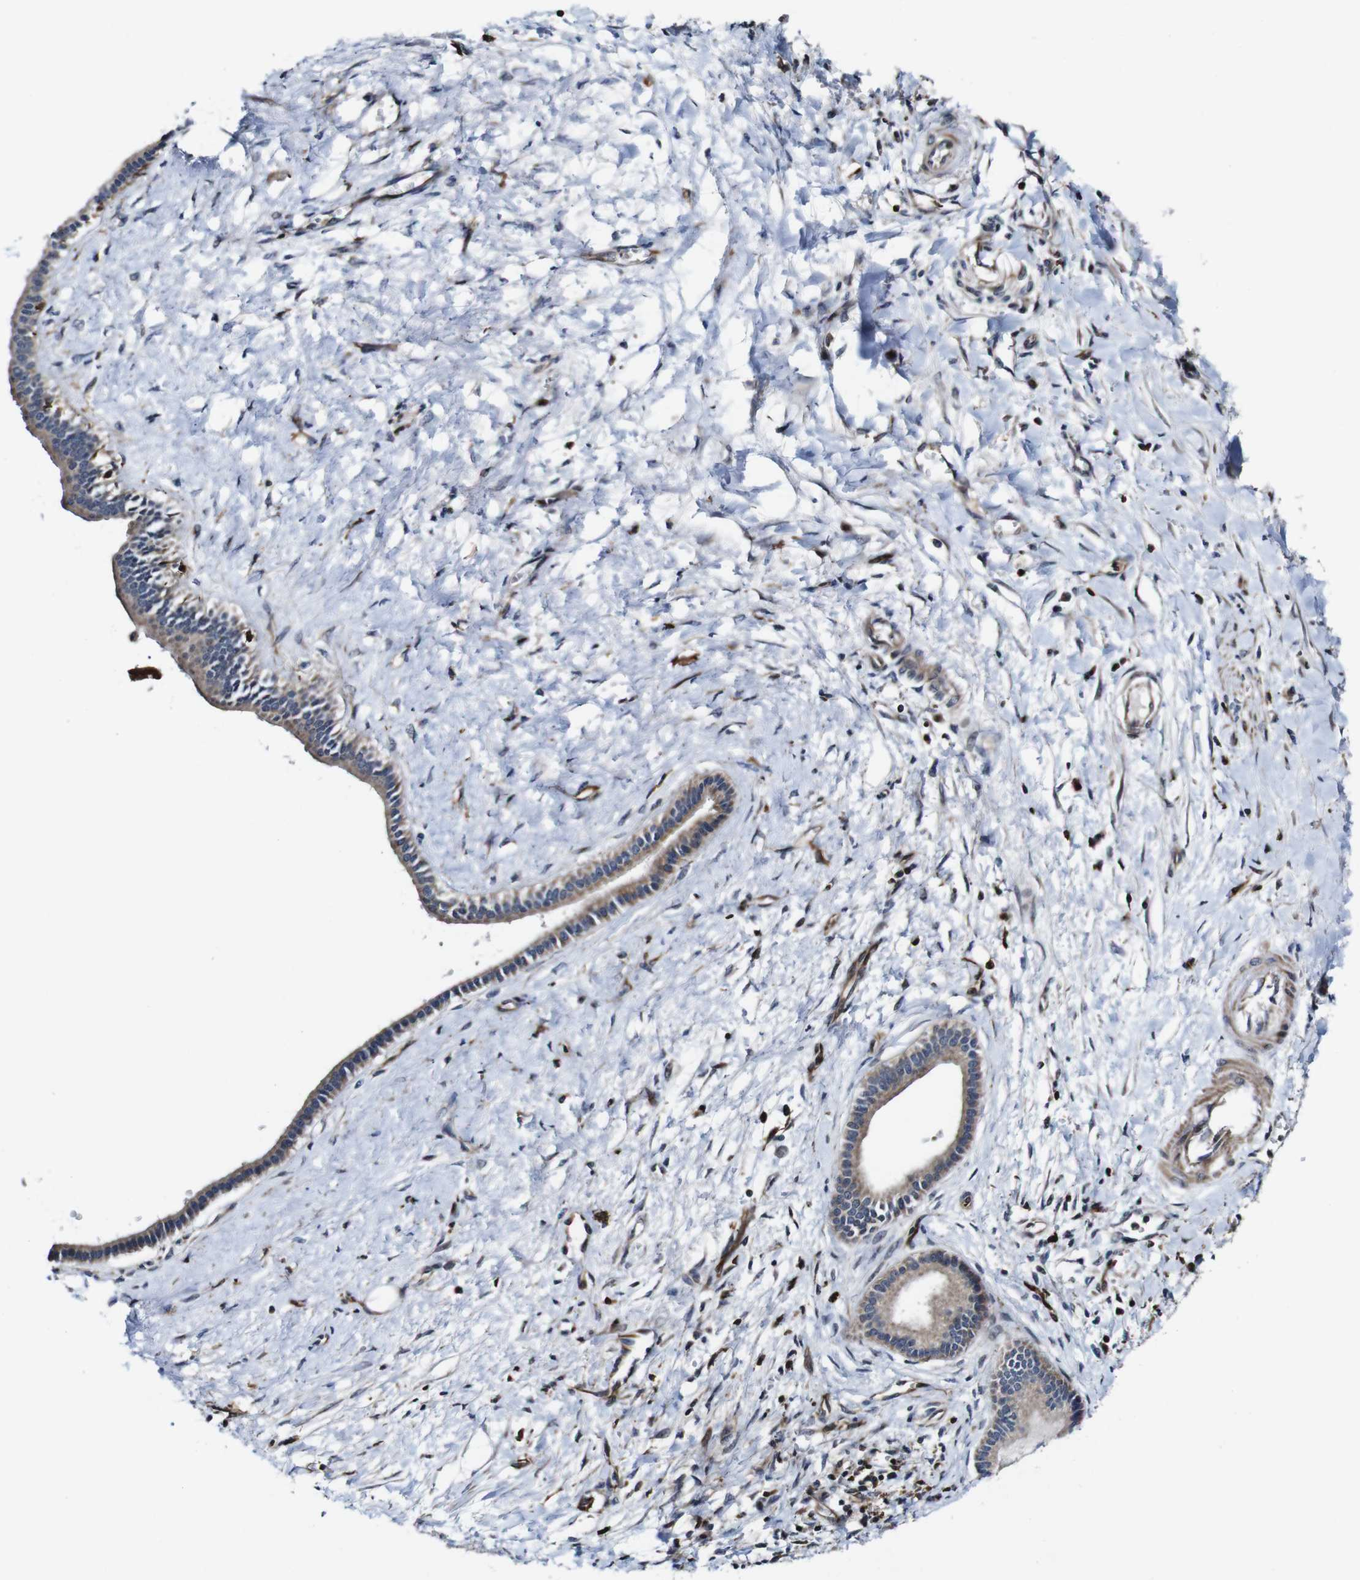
{"staining": {"intensity": "moderate", "quantity": ">75%", "location": "cytoplasmic/membranous"}, "tissue": "liver cancer", "cell_type": "Tumor cells", "image_type": "cancer", "snomed": [{"axis": "morphology", "description": "Cholangiocarcinoma"}, {"axis": "topography", "description": "Liver"}], "caption": "The photomicrograph demonstrates immunohistochemical staining of liver cholangiocarcinoma. There is moderate cytoplasmic/membranous positivity is seen in about >75% of tumor cells.", "gene": "JAK2", "patient": {"sex": "female", "age": 65}}